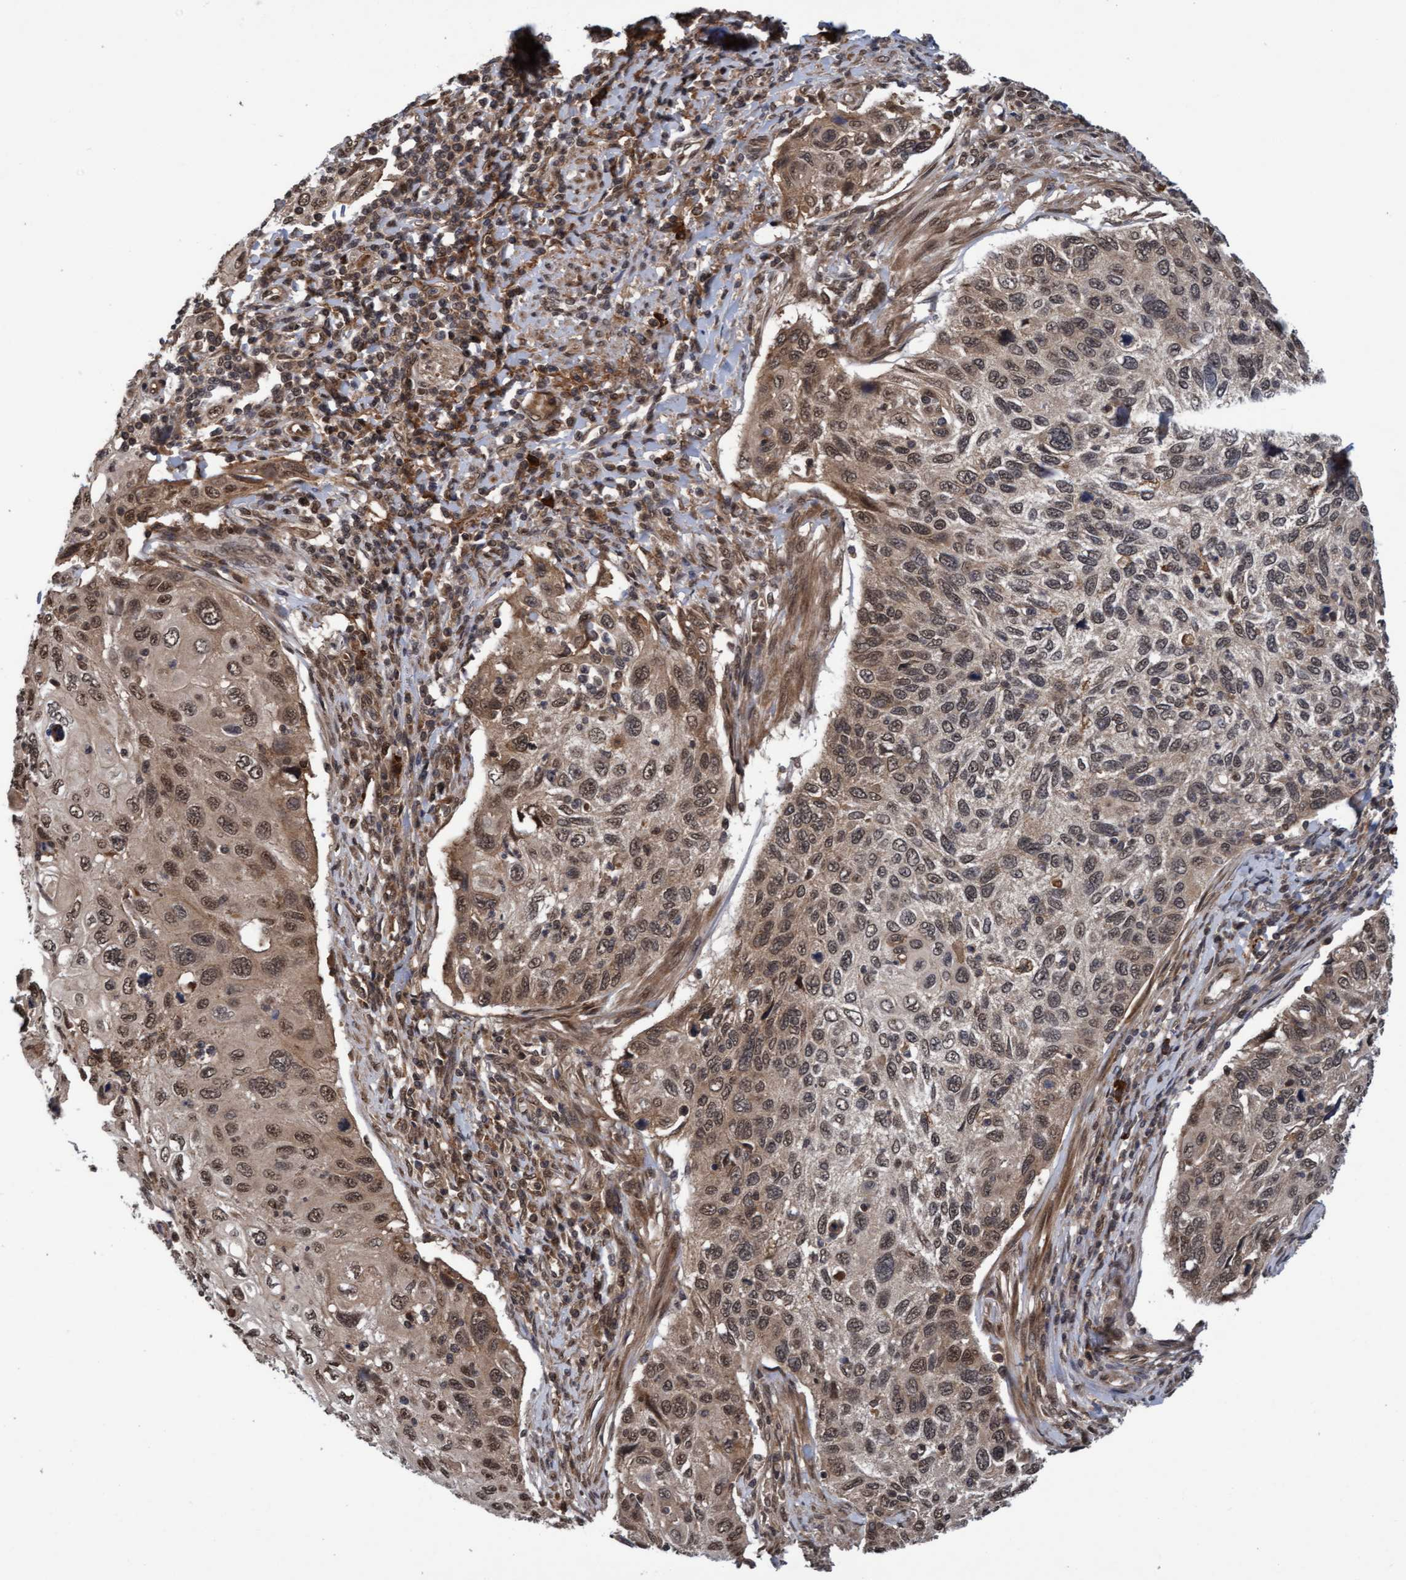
{"staining": {"intensity": "moderate", "quantity": ">75%", "location": "cytoplasmic/membranous,nuclear"}, "tissue": "cervical cancer", "cell_type": "Tumor cells", "image_type": "cancer", "snomed": [{"axis": "morphology", "description": "Squamous cell carcinoma, NOS"}, {"axis": "topography", "description": "Cervix"}], "caption": "Immunohistochemistry (IHC) of cervical cancer reveals medium levels of moderate cytoplasmic/membranous and nuclear expression in about >75% of tumor cells.", "gene": "WASF1", "patient": {"sex": "female", "age": 70}}